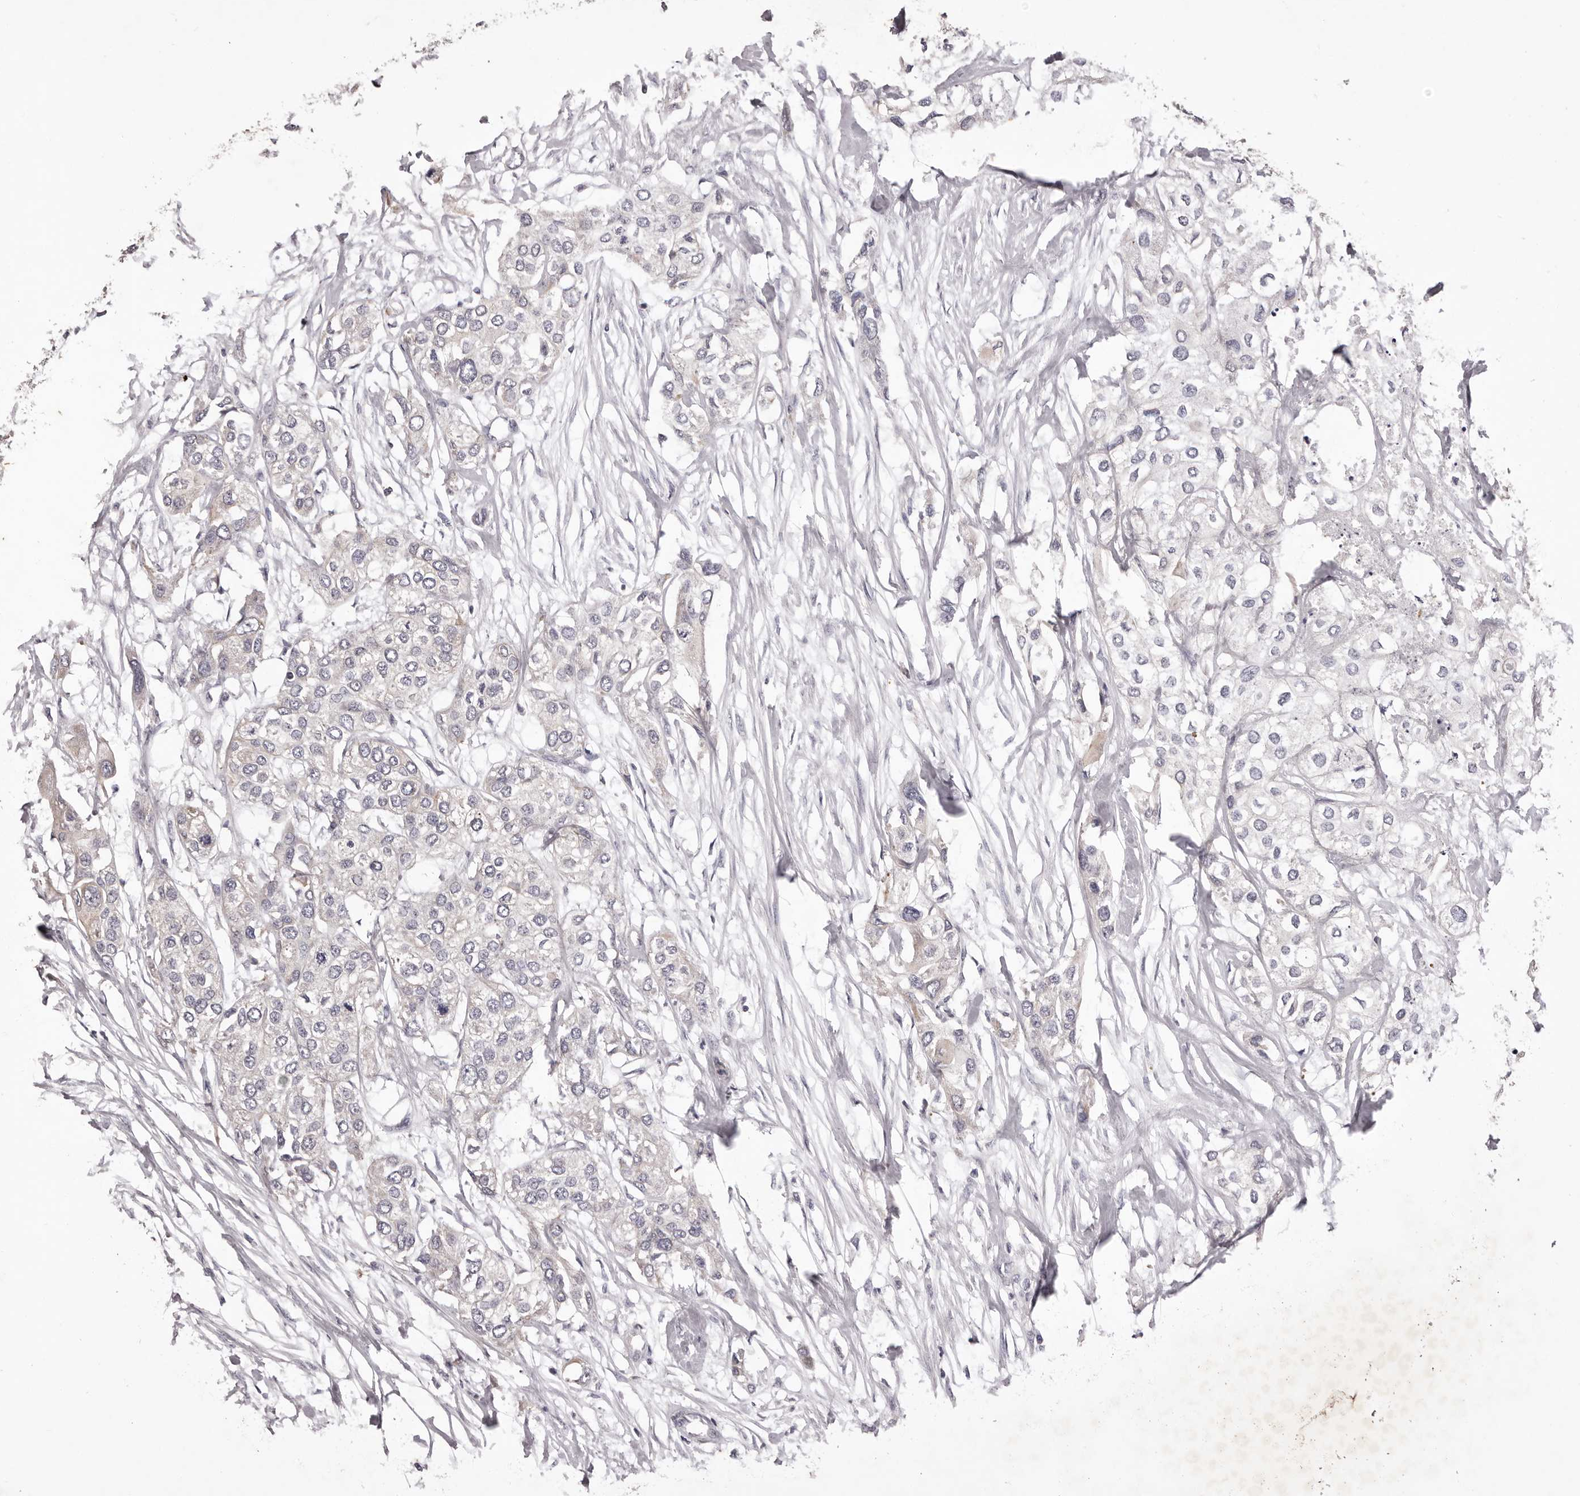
{"staining": {"intensity": "negative", "quantity": "none", "location": "none"}, "tissue": "urothelial cancer", "cell_type": "Tumor cells", "image_type": "cancer", "snomed": [{"axis": "morphology", "description": "Urothelial carcinoma, High grade"}, {"axis": "topography", "description": "Urinary bladder"}], "caption": "The micrograph exhibits no significant expression in tumor cells of urothelial cancer.", "gene": "PNRC1", "patient": {"sex": "male", "age": 64}}